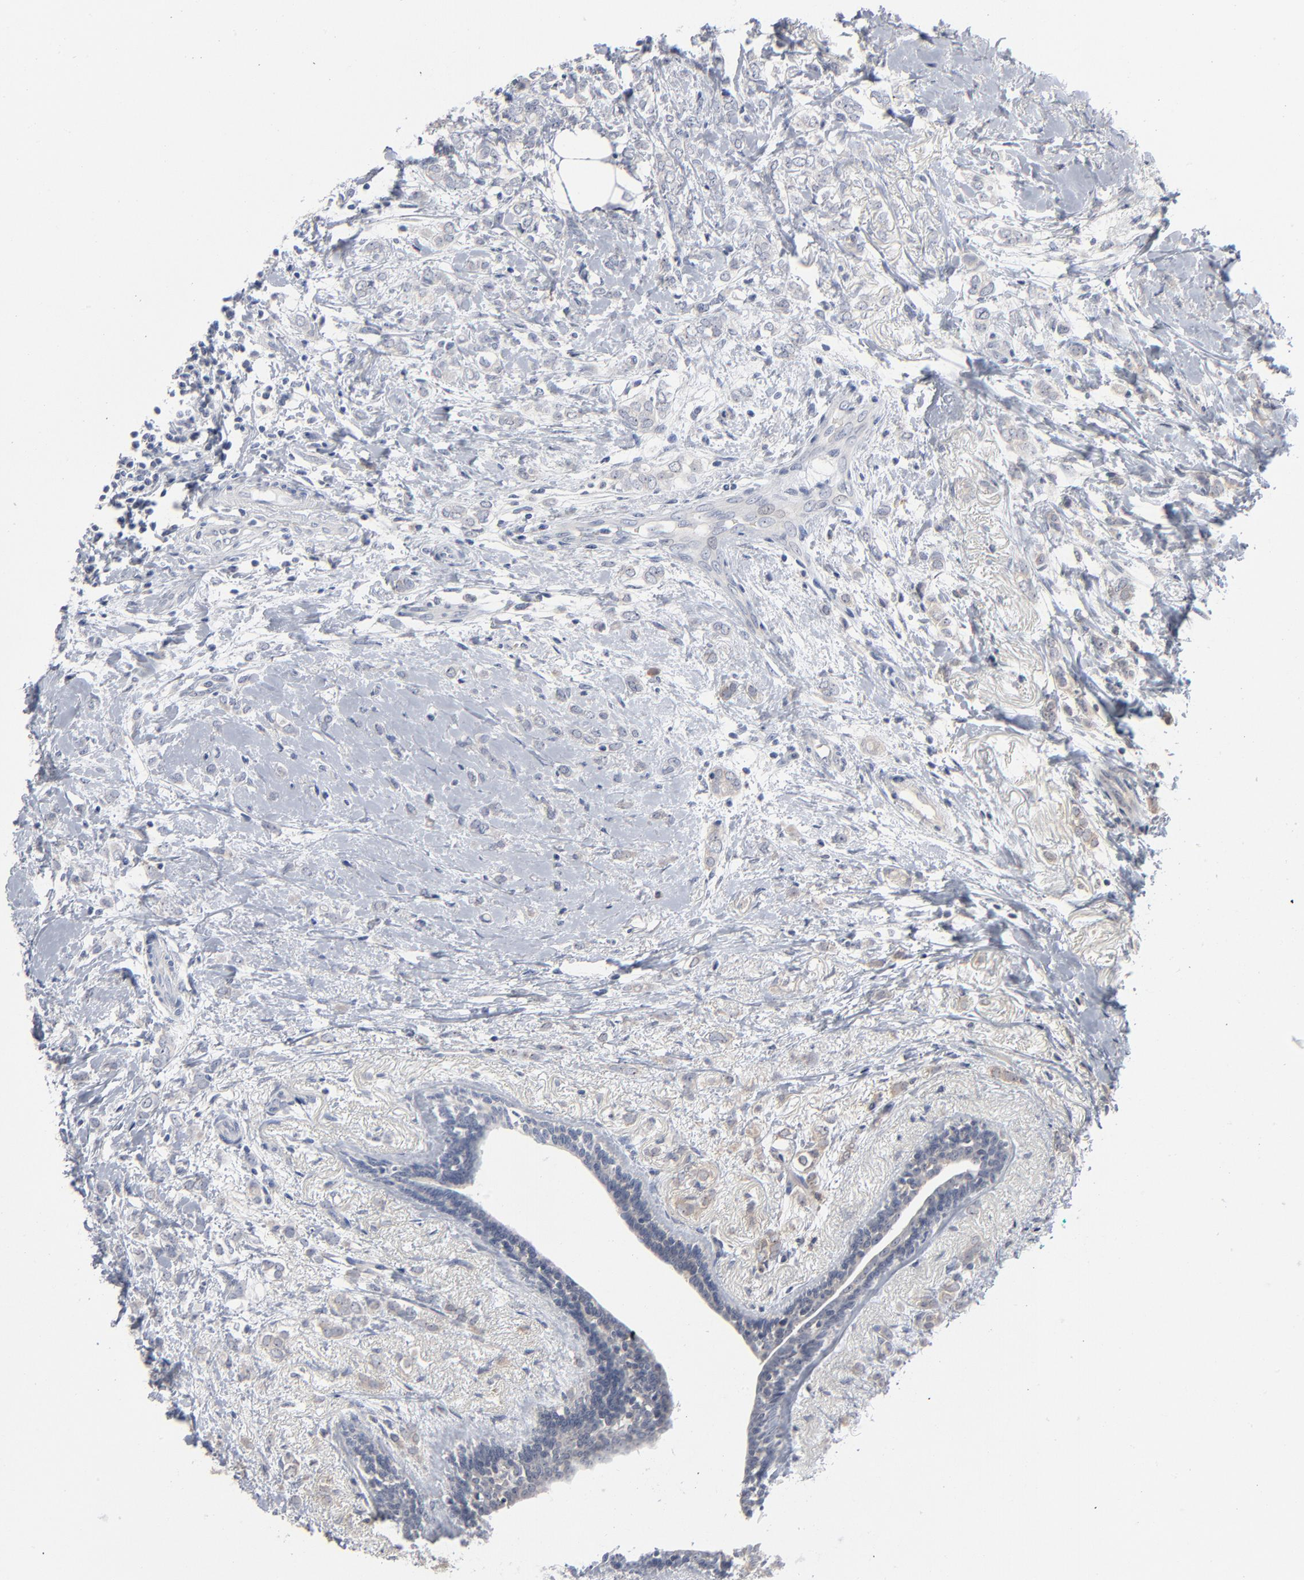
{"staining": {"intensity": "negative", "quantity": "none", "location": "none"}, "tissue": "breast cancer", "cell_type": "Tumor cells", "image_type": "cancer", "snomed": [{"axis": "morphology", "description": "Normal tissue, NOS"}, {"axis": "morphology", "description": "Lobular carcinoma"}, {"axis": "topography", "description": "Breast"}], "caption": "High magnification brightfield microscopy of breast cancer (lobular carcinoma) stained with DAB (brown) and counterstained with hematoxylin (blue): tumor cells show no significant staining.", "gene": "PAGE1", "patient": {"sex": "female", "age": 47}}